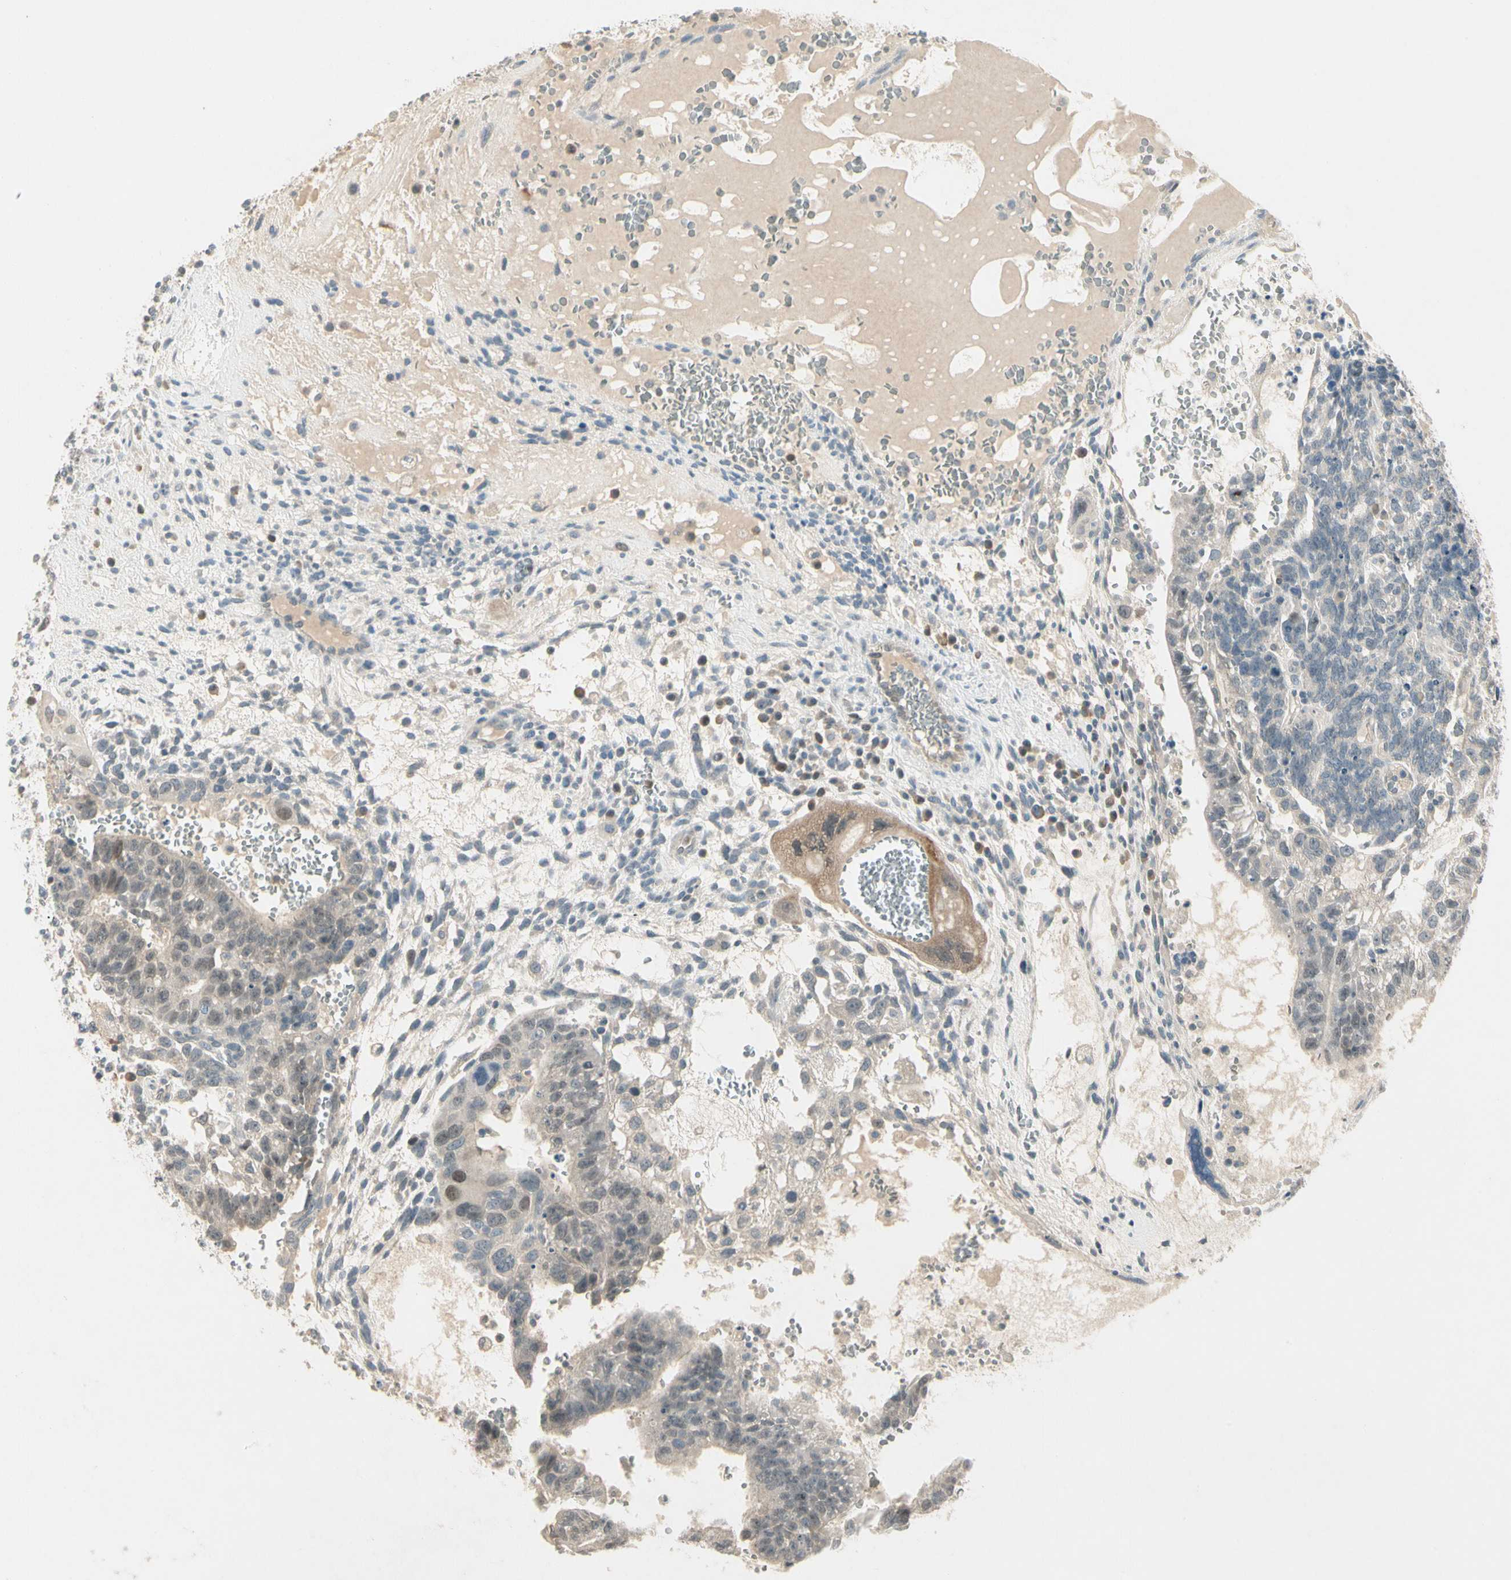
{"staining": {"intensity": "weak", "quantity": "25%-75%", "location": "nuclear"}, "tissue": "testis cancer", "cell_type": "Tumor cells", "image_type": "cancer", "snomed": [{"axis": "morphology", "description": "Seminoma, NOS"}, {"axis": "morphology", "description": "Carcinoma, Embryonal, NOS"}, {"axis": "topography", "description": "Testis"}], "caption": "Brown immunohistochemical staining in embryonal carcinoma (testis) displays weak nuclear positivity in approximately 25%-75% of tumor cells.", "gene": "PCDHB15", "patient": {"sex": "male", "age": 52}}